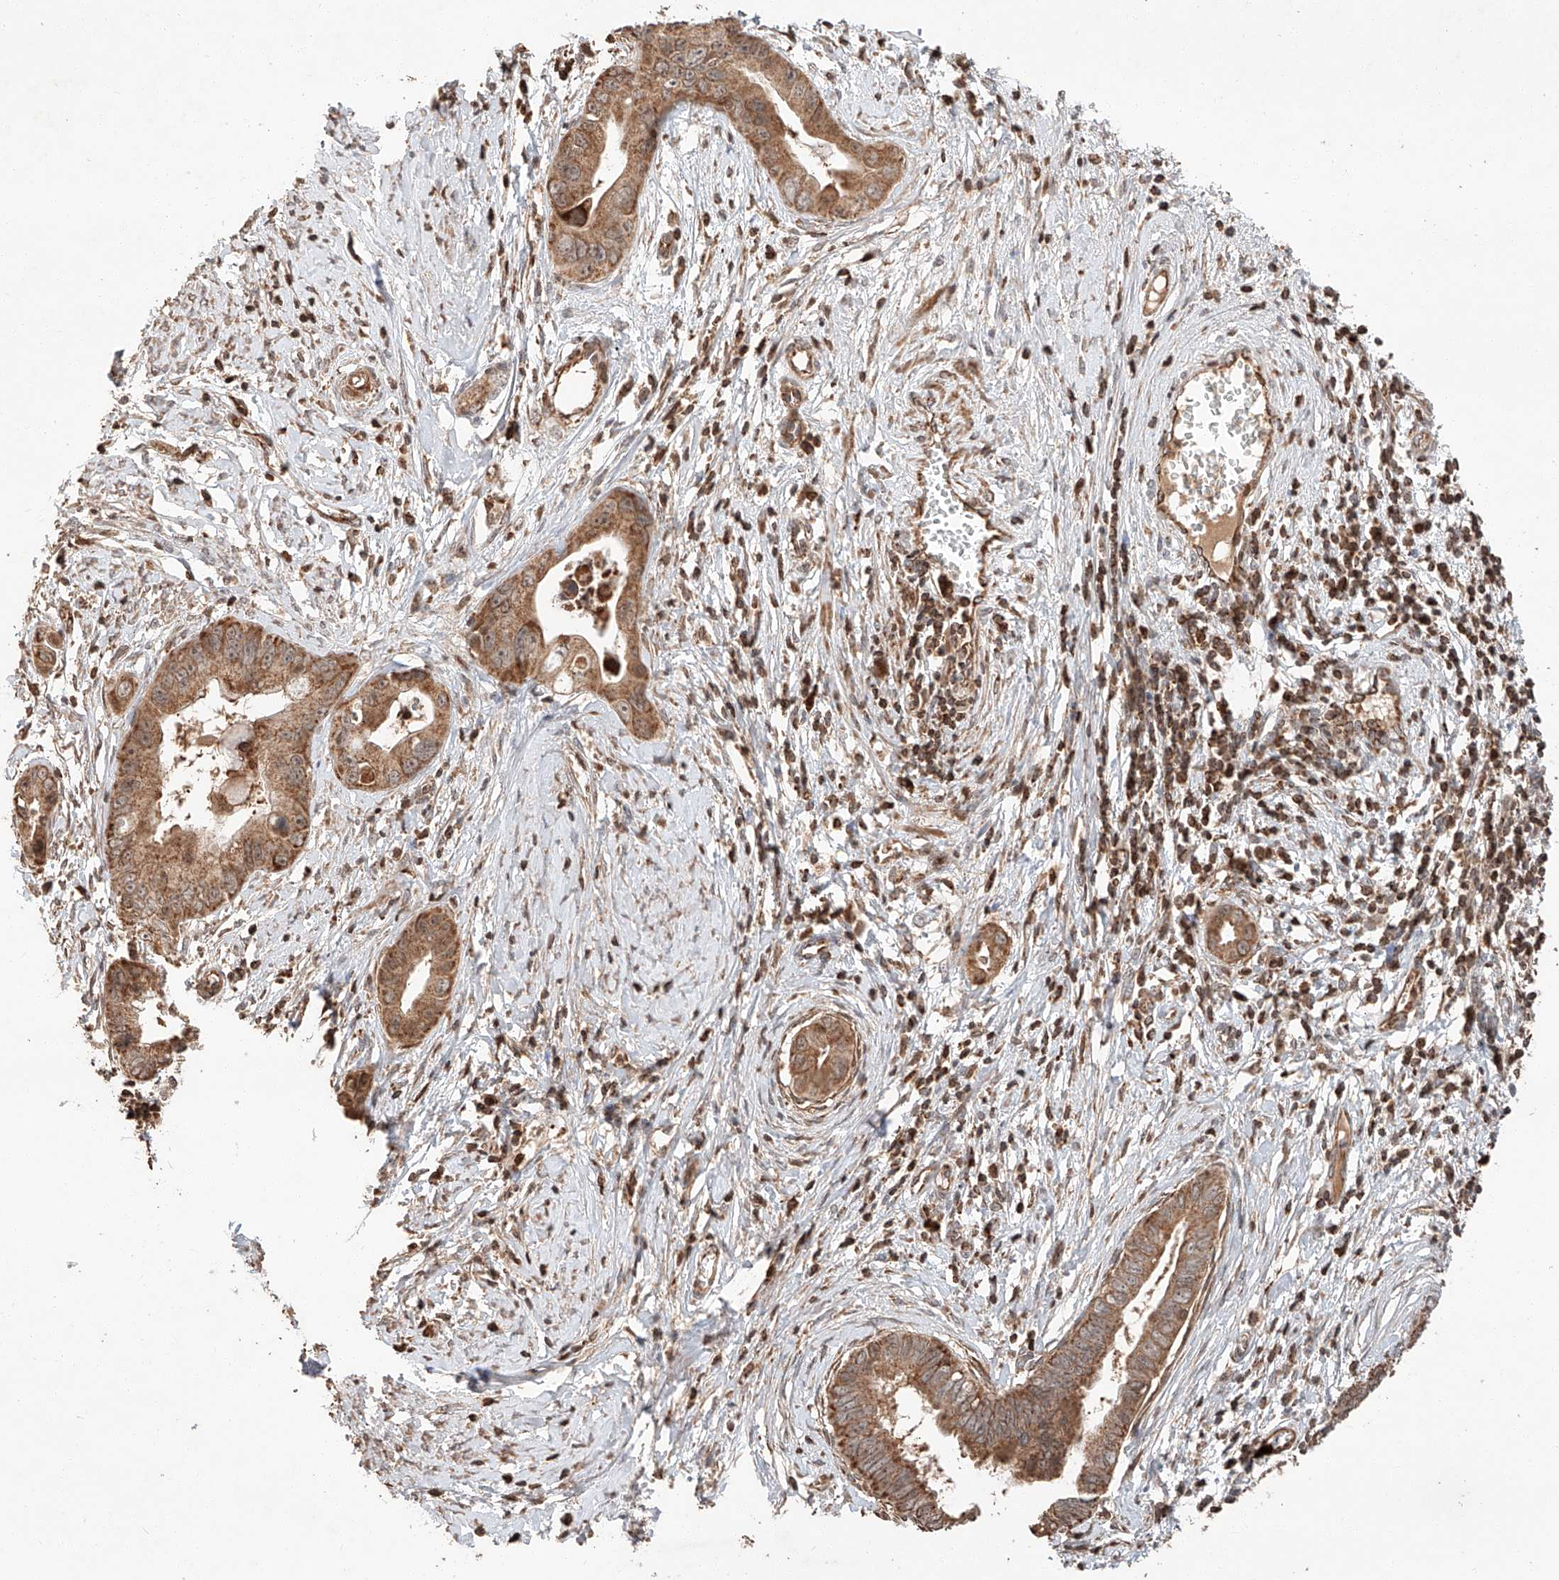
{"staining": {"intensity": "moderate", "quantity": ">75%", "location": "cytoplasmic/membranous"}, "tissue": "cervical cancer", "cell_type": "Tumor cells", "image_type": "cancer", "snomed": [{"axis": "morphology", "description": "Adenocarcinoma, NOS"}, {"axis": "topography", "description": "Cervix"}], "caption": "Cervical cancer (adenocarcinoma) stained with immunohistochemistry shows moderate cytoplasmic/membranous expression in about >75% of tumor cells.", "gene": "ARHGAP33", "patient": {"sex": "female", "age": 44}}